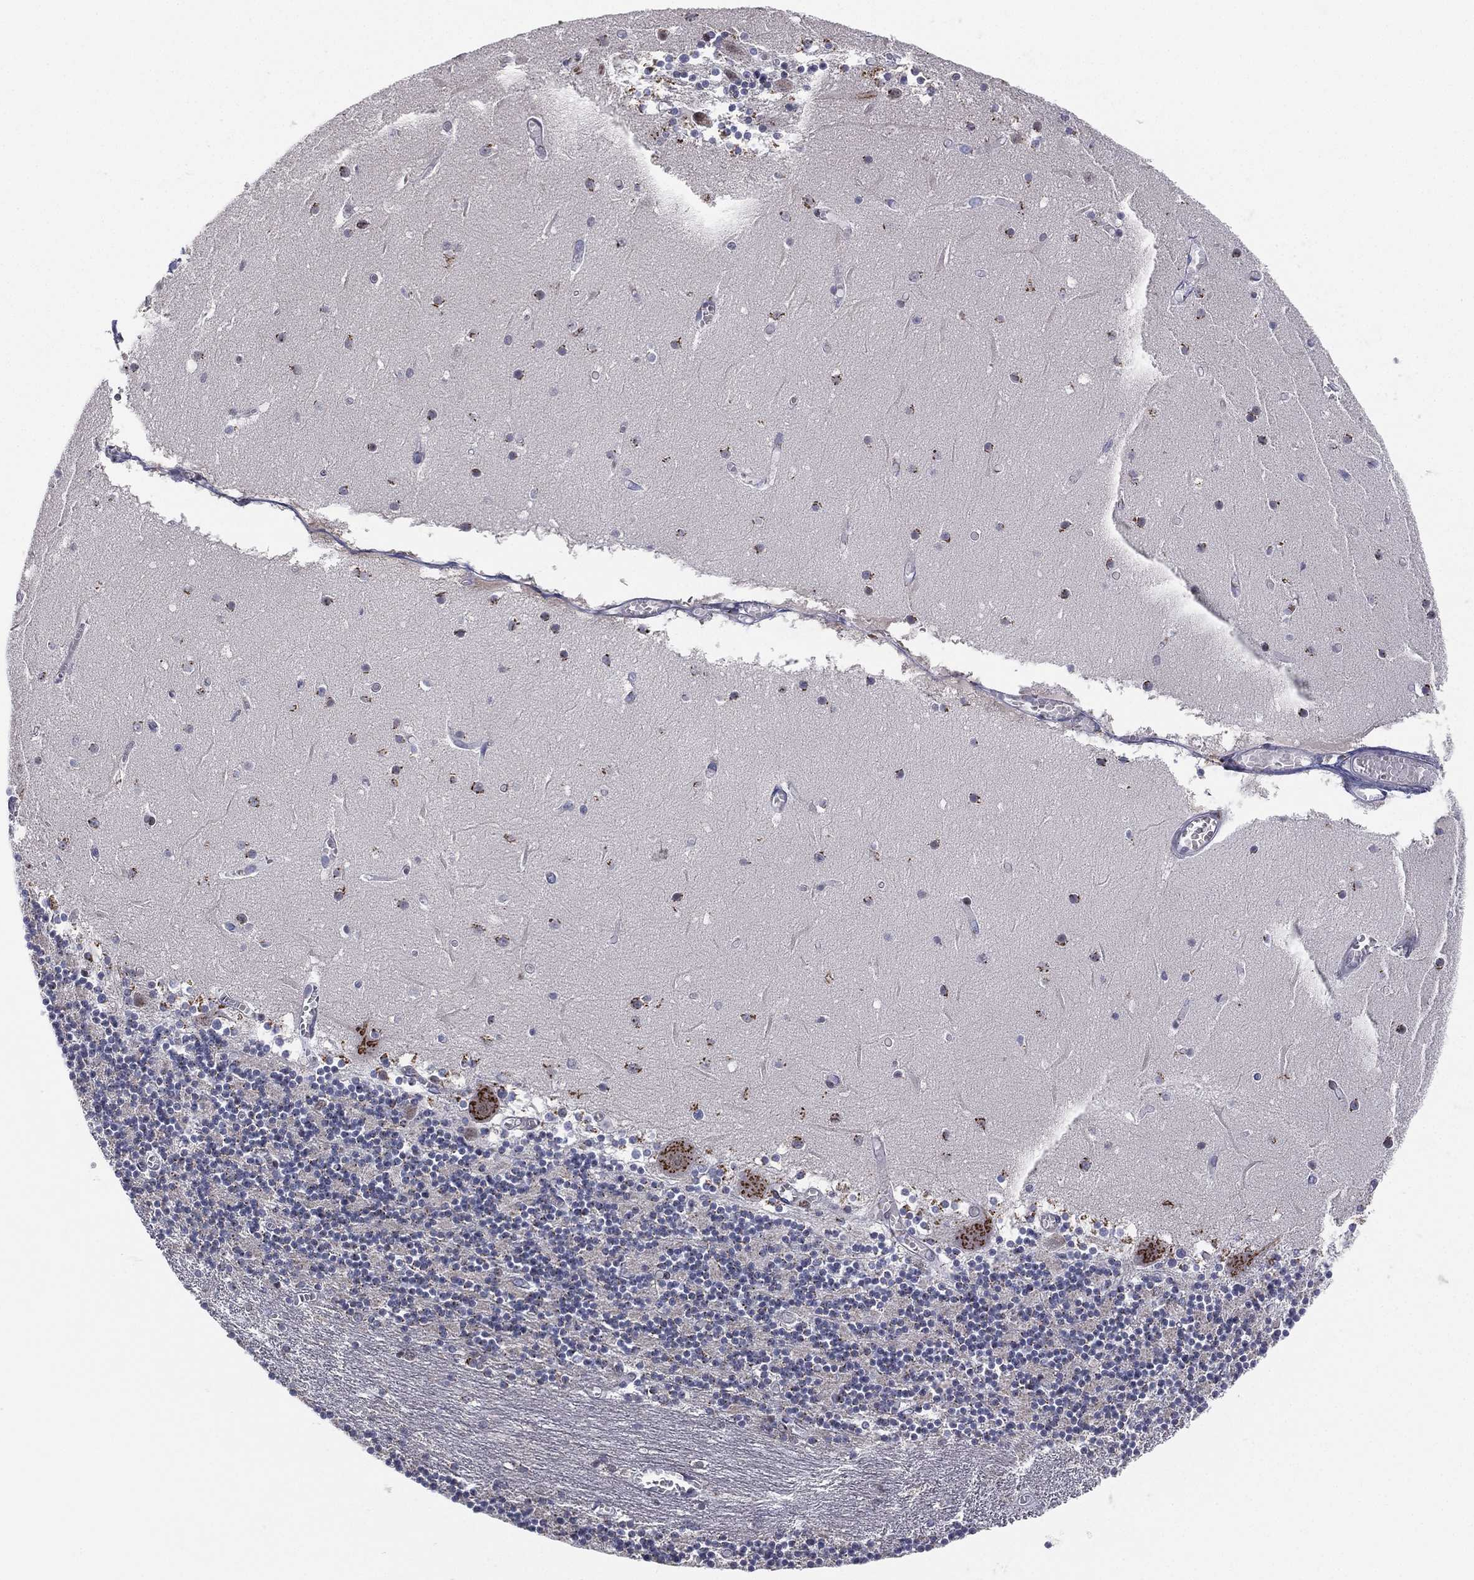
{"staining": {"intensity": "negative", "quantity": "none", "location": "none"}, "tissue": "cerebellum", "cell_type": "Cells in granular layer", "image_type": "normal", "snomed": [{"axis": "morphology", "description": "Normal tissue, NOS"}, {"axis": "topography", "description": "Cerebellum"}], "caption": "IHC photomicrograph of benign human cerebellum stained for a protein (brown), which displays no staining in cells in granular layer.", "gene": "CD177", "patient": {"sex": "female", "age": 28}}